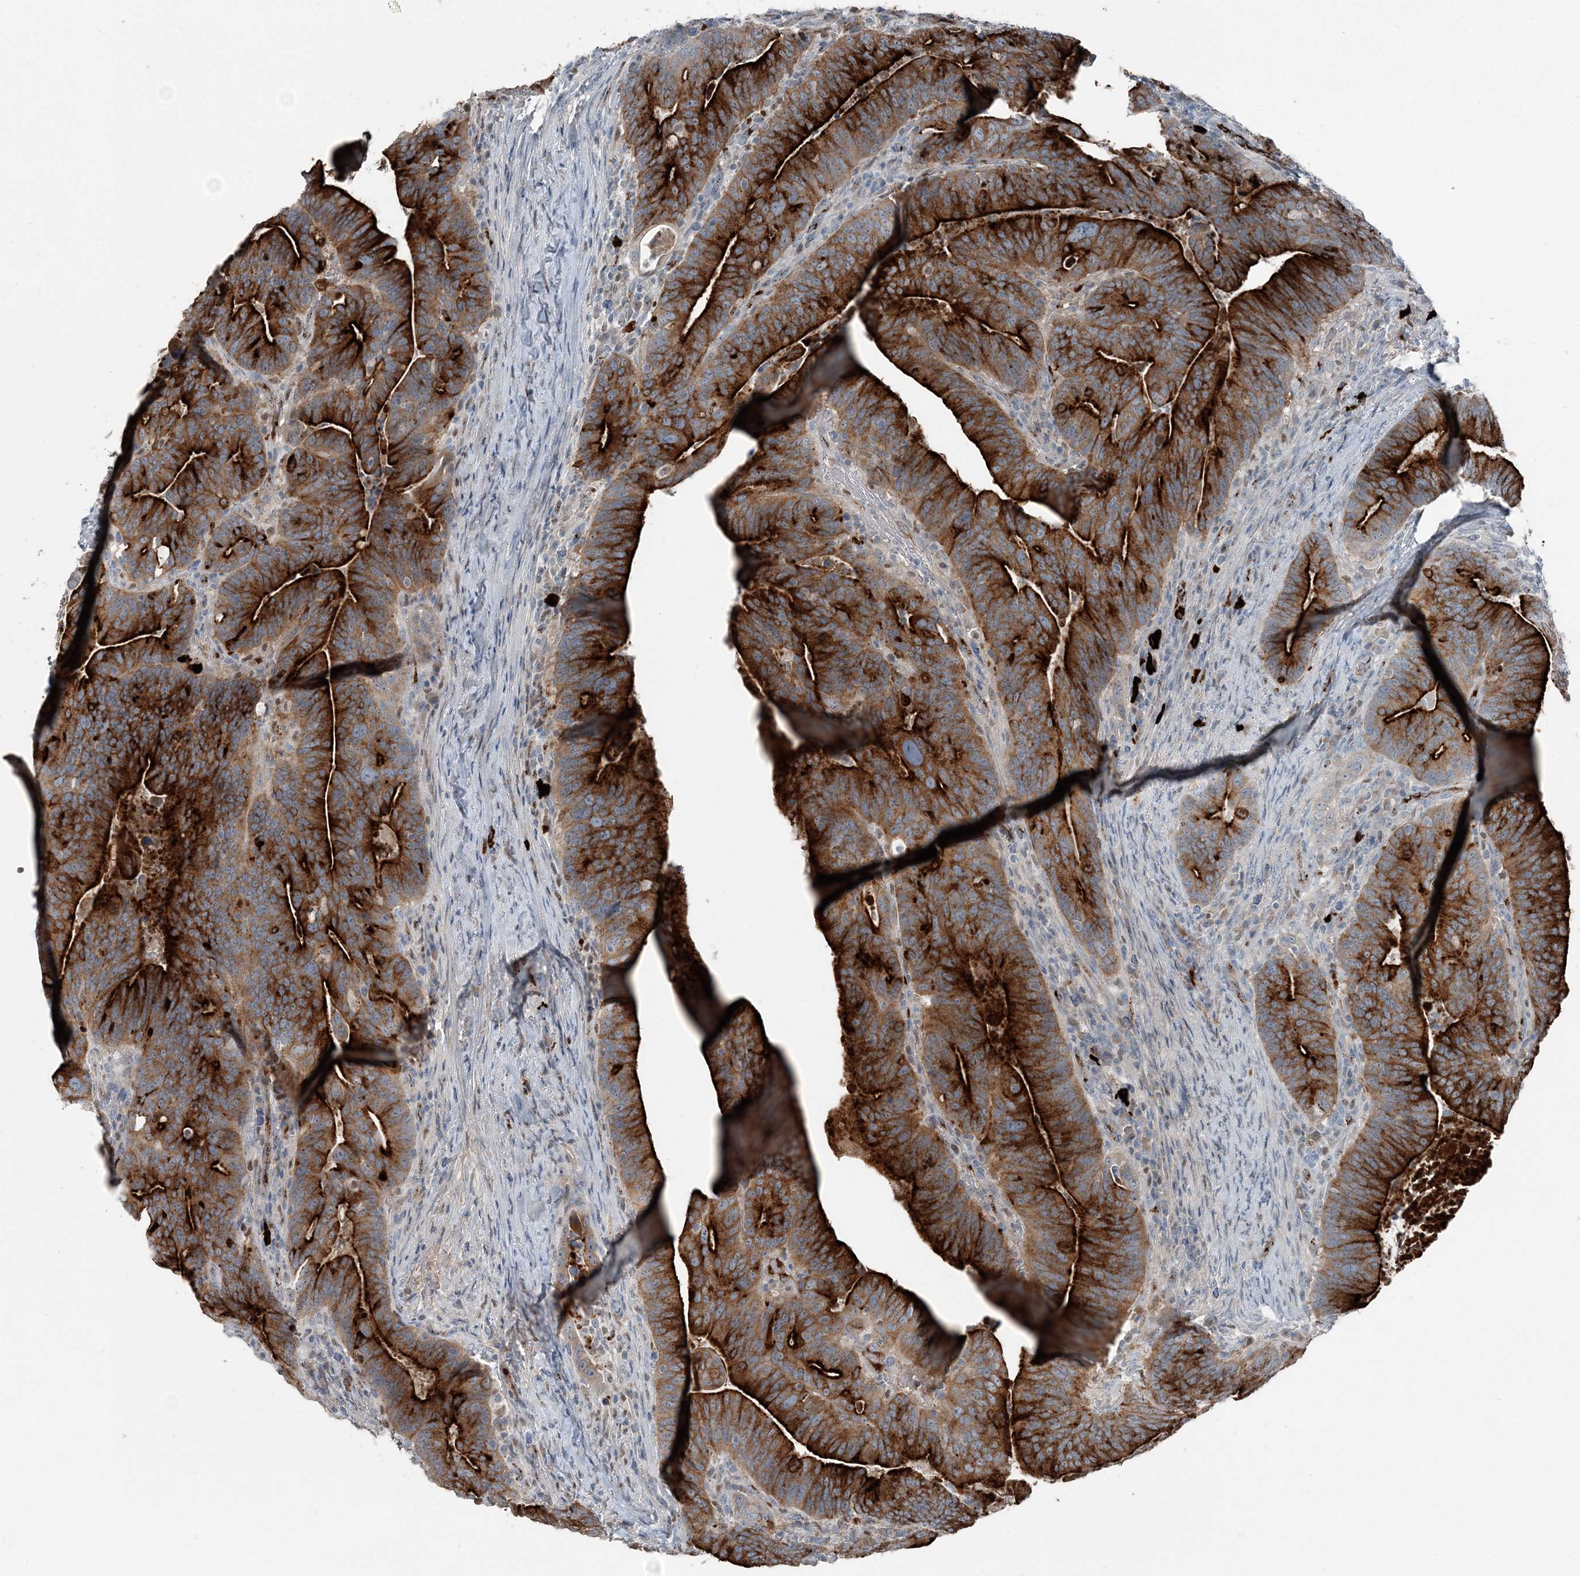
{"staining": {"intensity": "strong", "quantity": ">75%", "location": "cytoplasmic/membranous"}, "tissue": "colorectal cancer", "cell_type": "Tumor cells", "image_type": "cancer", "snomed": [{"axis": "morphology", "description": "Adenocarcinoma, NOS"}, {"axis": "topography", "description": "Colon"}], "caption": "Human colorectal cancer (adenocarcinoma) stained for a protein (brown) exhibits strong cytoplasmic/membranous positive expression in approximately >75% of tumor cells.", "gene": "ELOVL7", "patient": {"sex": "female", "age": 66}}